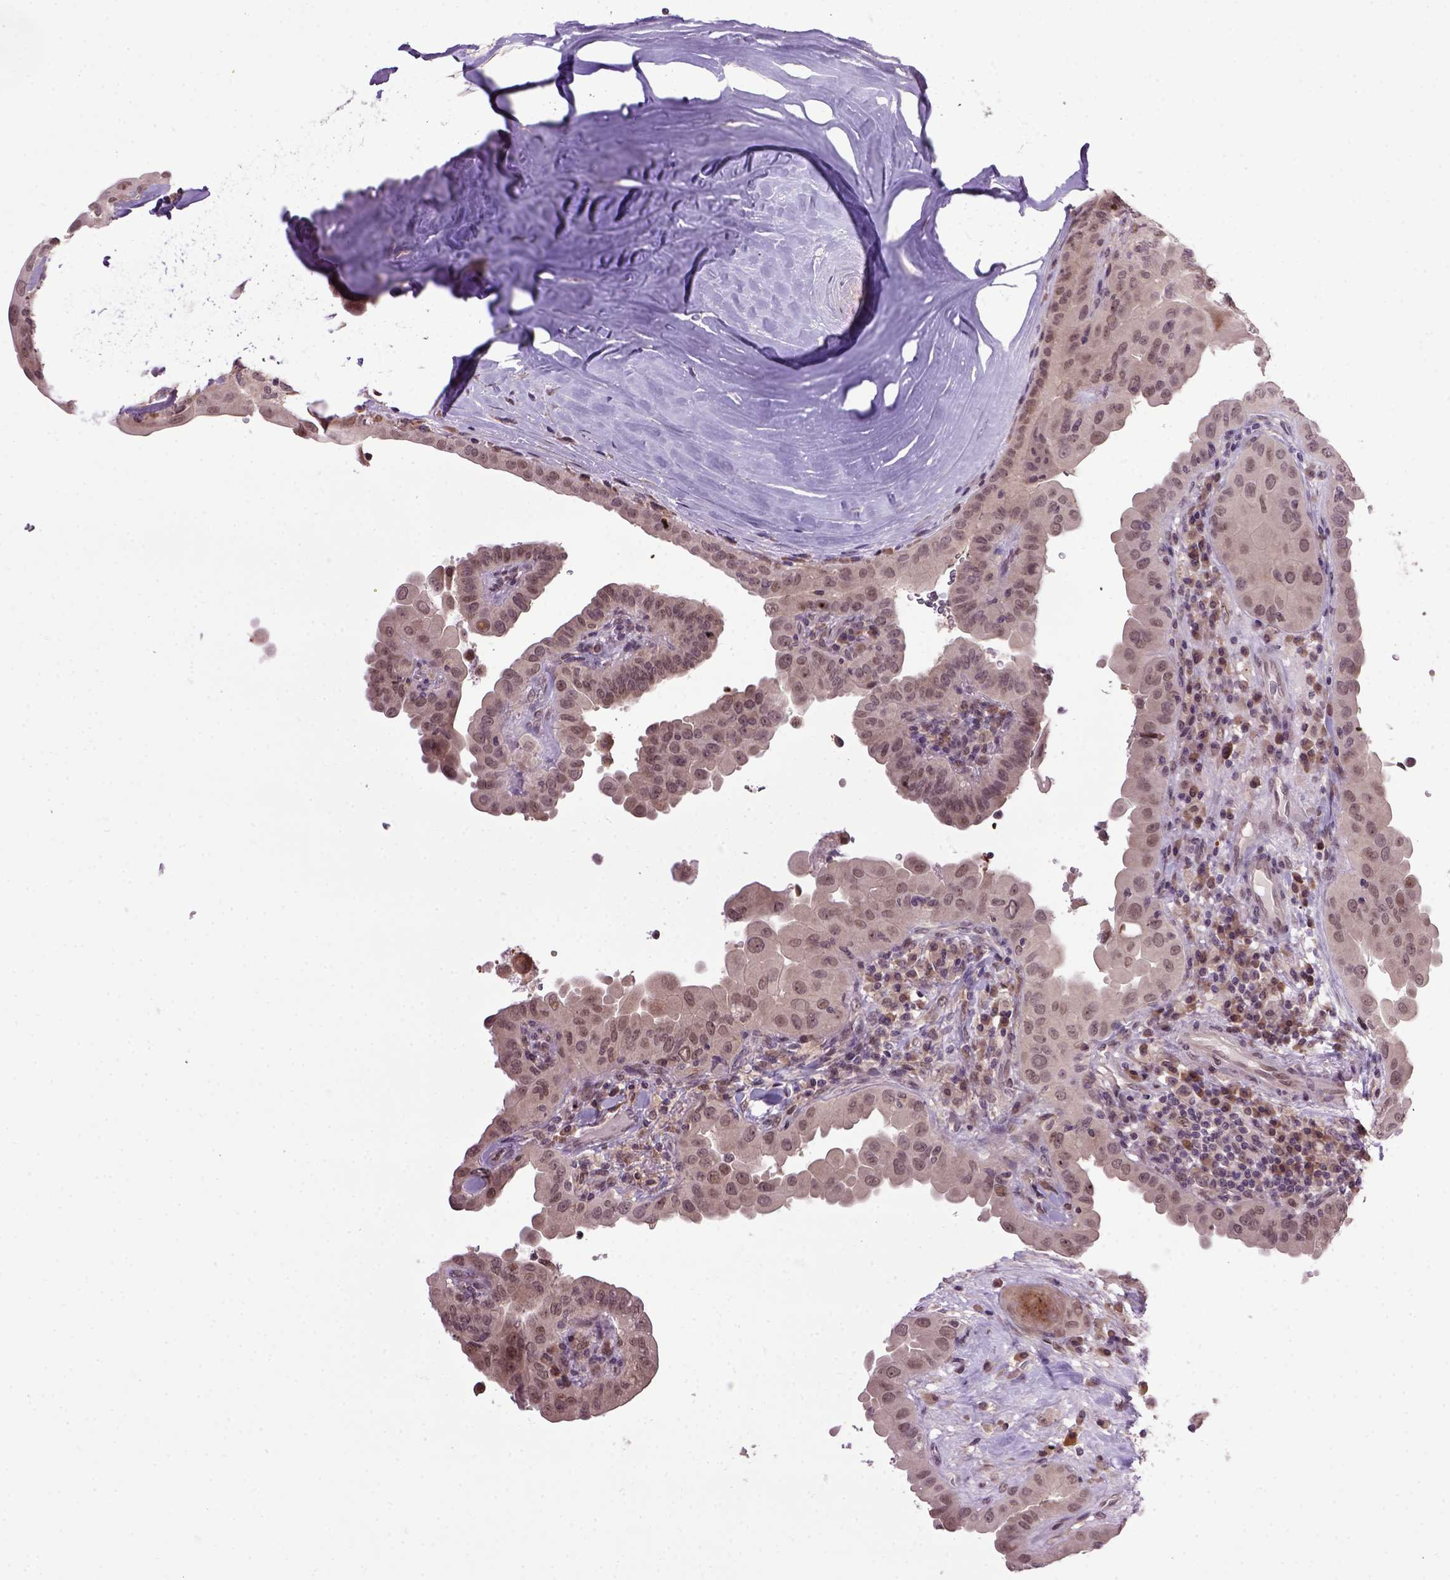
{"staining": {"intensity": "moderate", "quantity": "<25%", "location": "nuclear"}, "tissue": "thyroid cancer", "cell_type": "Tumor cells", "image_type": "cancer", "snomed": [{"axis": "morphology", "description": "Papillary adenocarcinoma, NOS"}, {"axis": "topography", "description": "Thyroid gland"}], "caption": "Immunohistochemistry (IHC) (DAB) staining of human papillary adenocarcinoma (thyroid) exhibits moderate nuclear protein staining in about <25% of tumor cells.", "gene": "RAB43", "patient": {"sex": "female", "age": 37}}